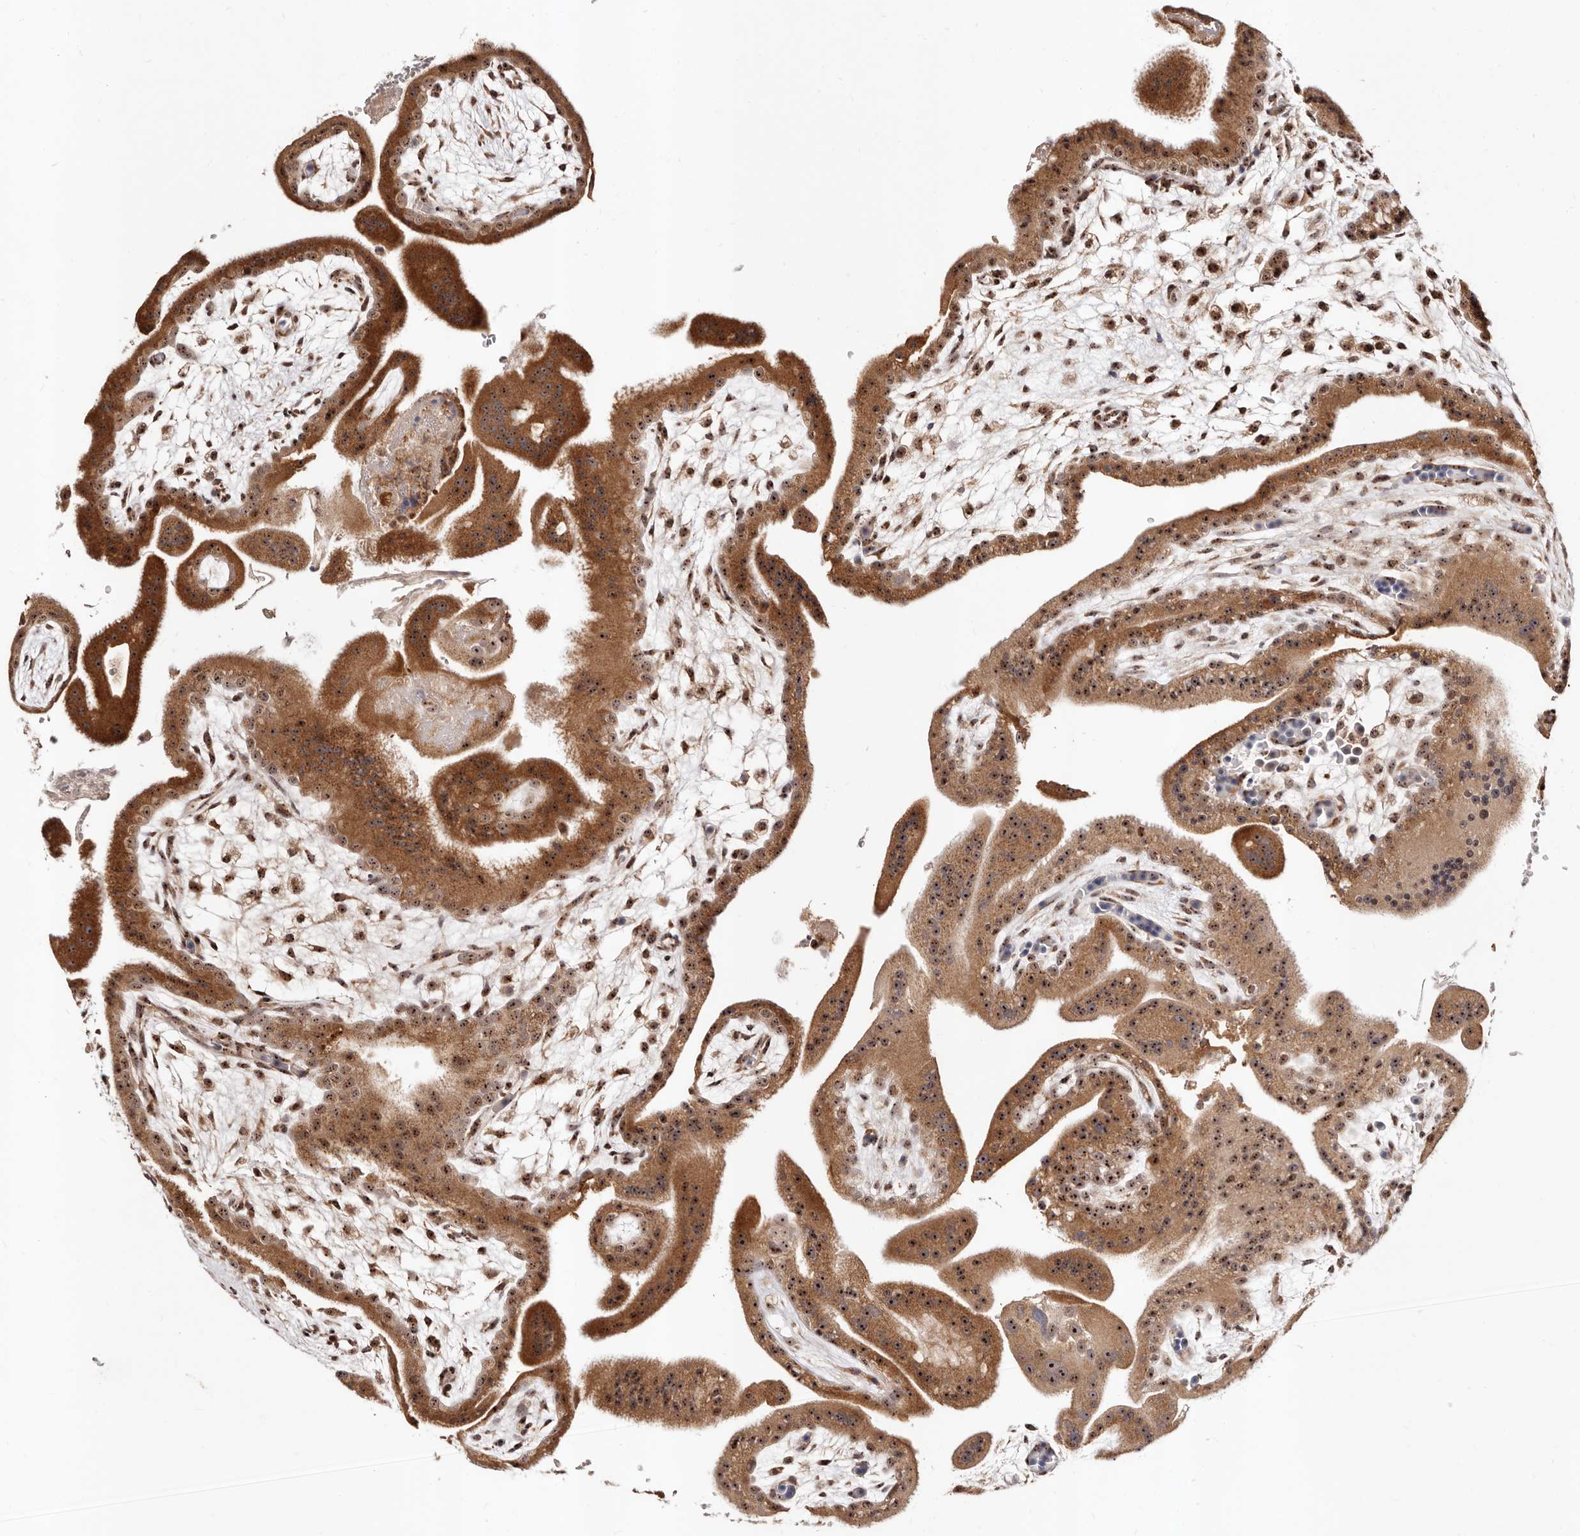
{"staining": {"intensity": "strong", "quantity": ">75%", "location": "cytoplasmic/membranous,nuclear"}, "tissue": "placenta", "cell_type": "Decidual cells", "image_type": "normal", "snomed": [{"axis": "morphology", "description": "Normal tissue, NOS"}, {"axis": "topography", "description": "Placenta"}], "caption": "The histopathology image reveals a brown stain indicating the presence of a protein in the cytoplasmic/membranous,nuclear of decidual cells in placenta.", "gene": "APOL6", "patient": {"sex": "female", "age": 35}}